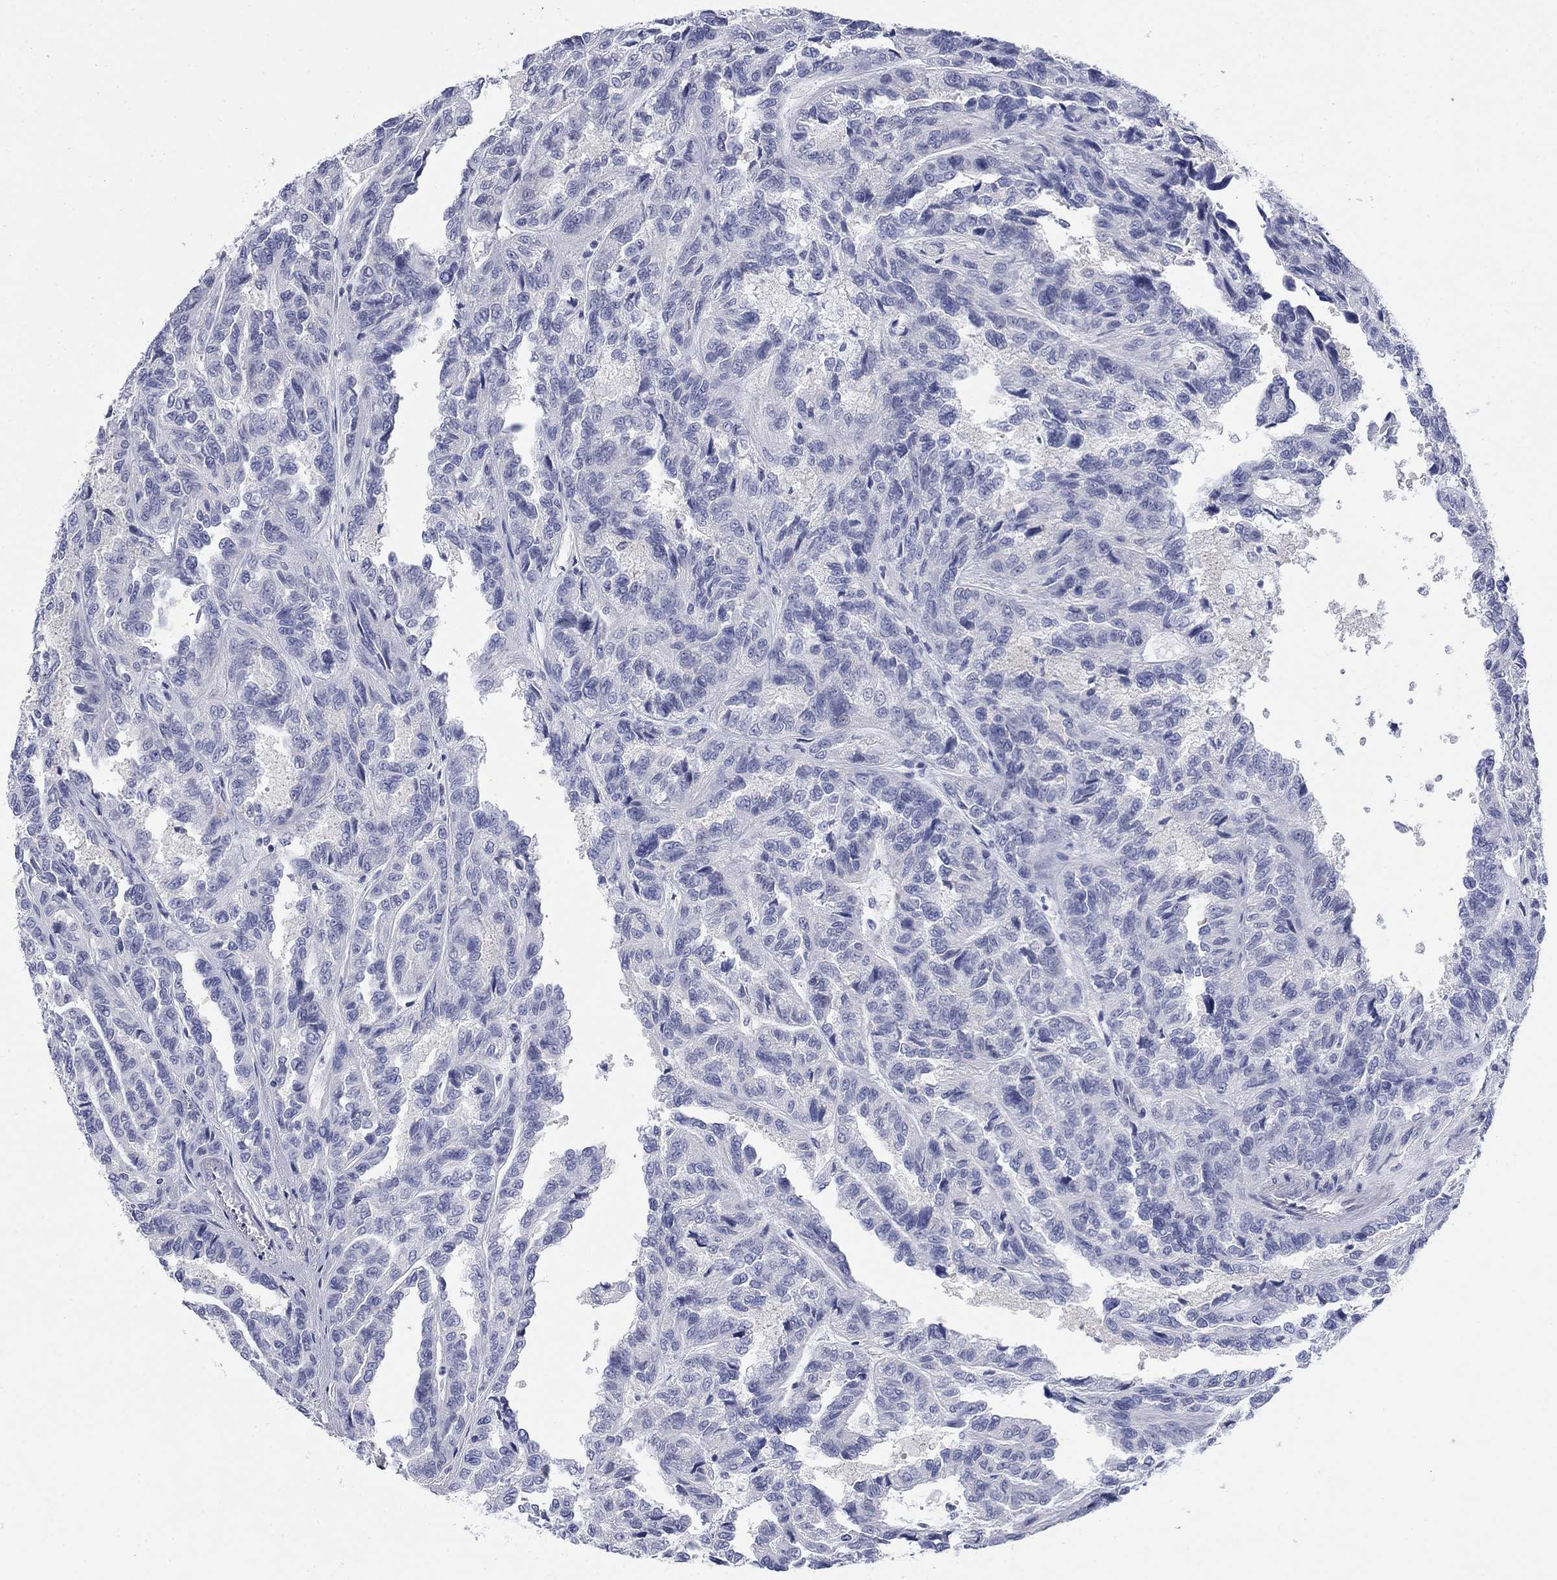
{"staining": {"intensity": "negative", "quantity": "none", "location": "none"}, "tissue": "renal cancer", "cell_type": "Tumor cells", "image_type": "cancer", "snomed": [{"axis": "morphology", "description": "Adenocarcinoma, NOS"}, {"axis": "topography", "description": "Kidney"}], "caption": "Immunohistochemistry photomicrograph of neoplastic tissue: human adenocarcinoma (renal) stained with DAB displays no significant protein expression in tumor cells.", "gene": "IGF2BP3", "patient": {"sex": "male", "age": 79}}